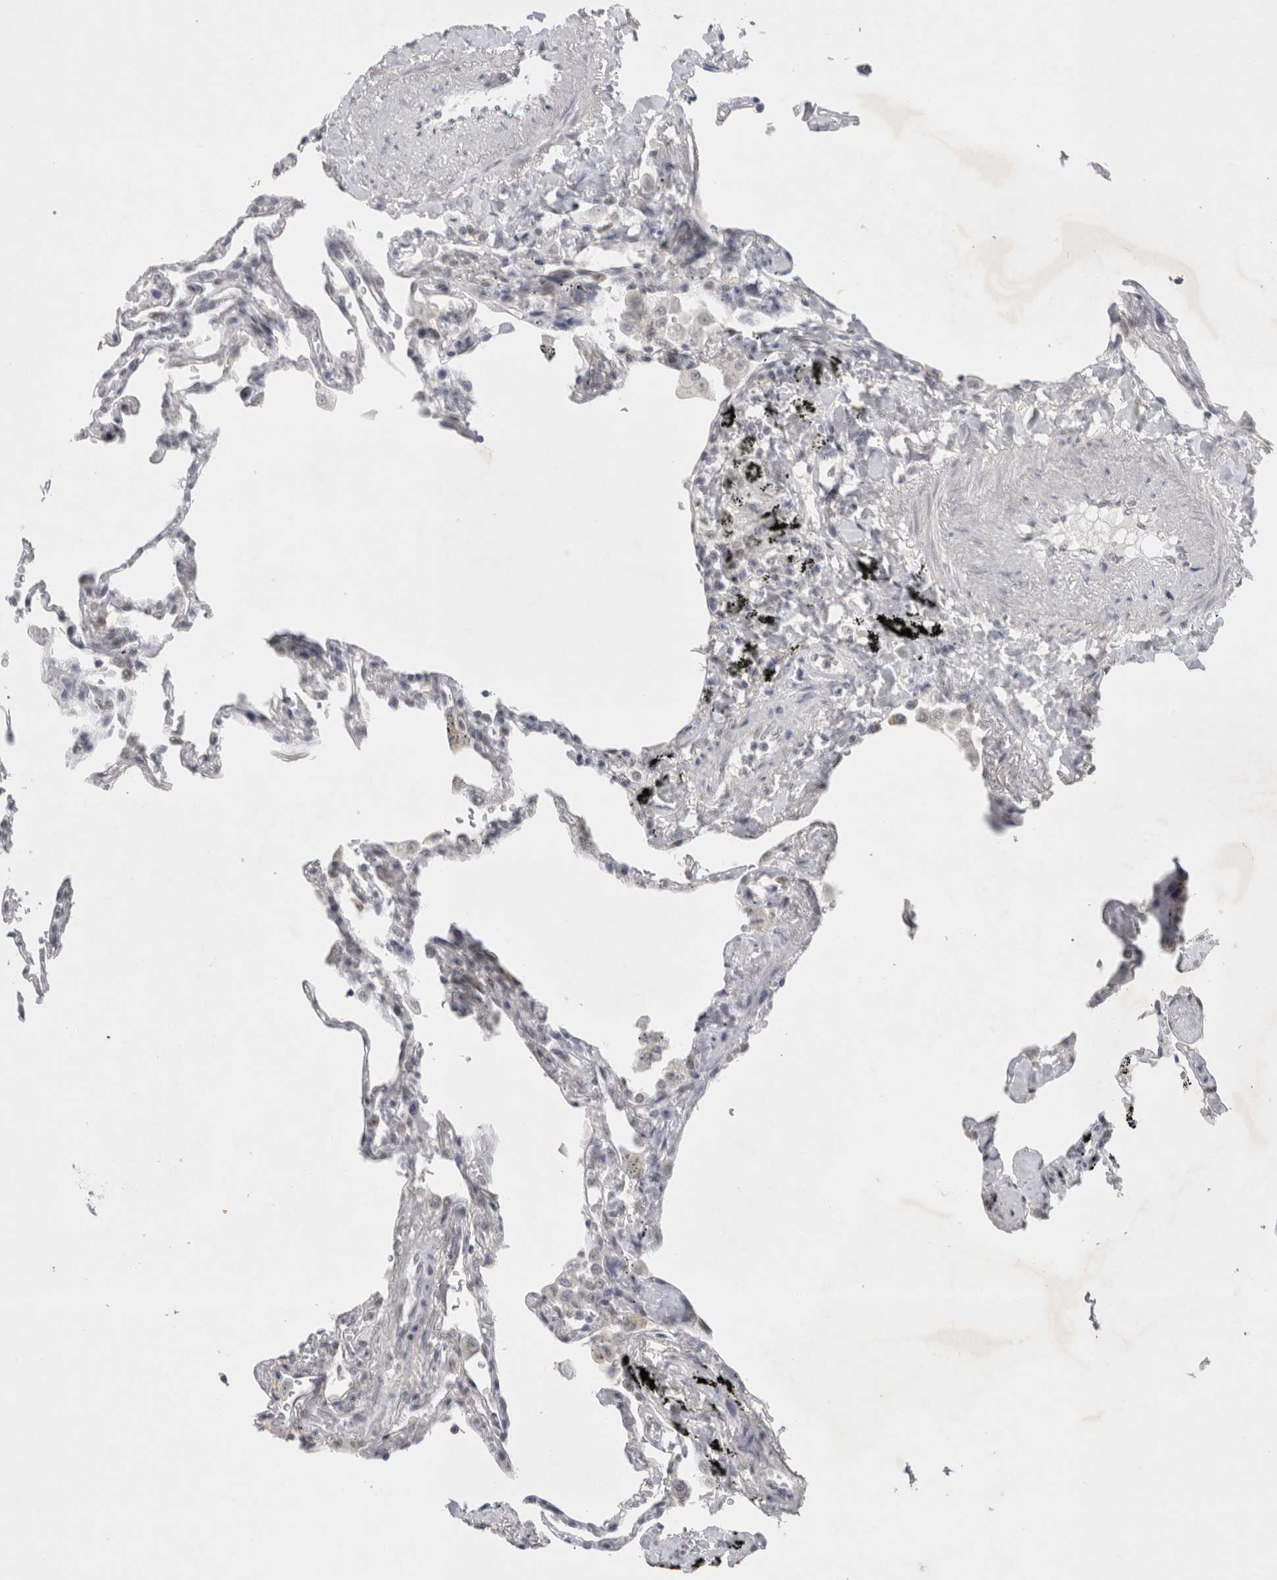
{"staining": {"intensity": "weak", "quantity": "<25%", "location": "nuclear"}, "tissue": "lung", "cell_type": "Alveolar cells", "image_type": "normal", "snomed": [{"axis": "morphology", "description": "Normal tissue, NOS"}, {"axis": "topography", "description": "Lung"}], "caption": "DAB (3,3'-diaminobenzidine) immunohistochemical staining of unremarkable lung displays no significant staining in alveolar cells. (DAB (3,3'-diaminobenzidine) IHC, high magnification).", "gene": "RECQL4", "patient": {"sex": "male", "age": 59}}